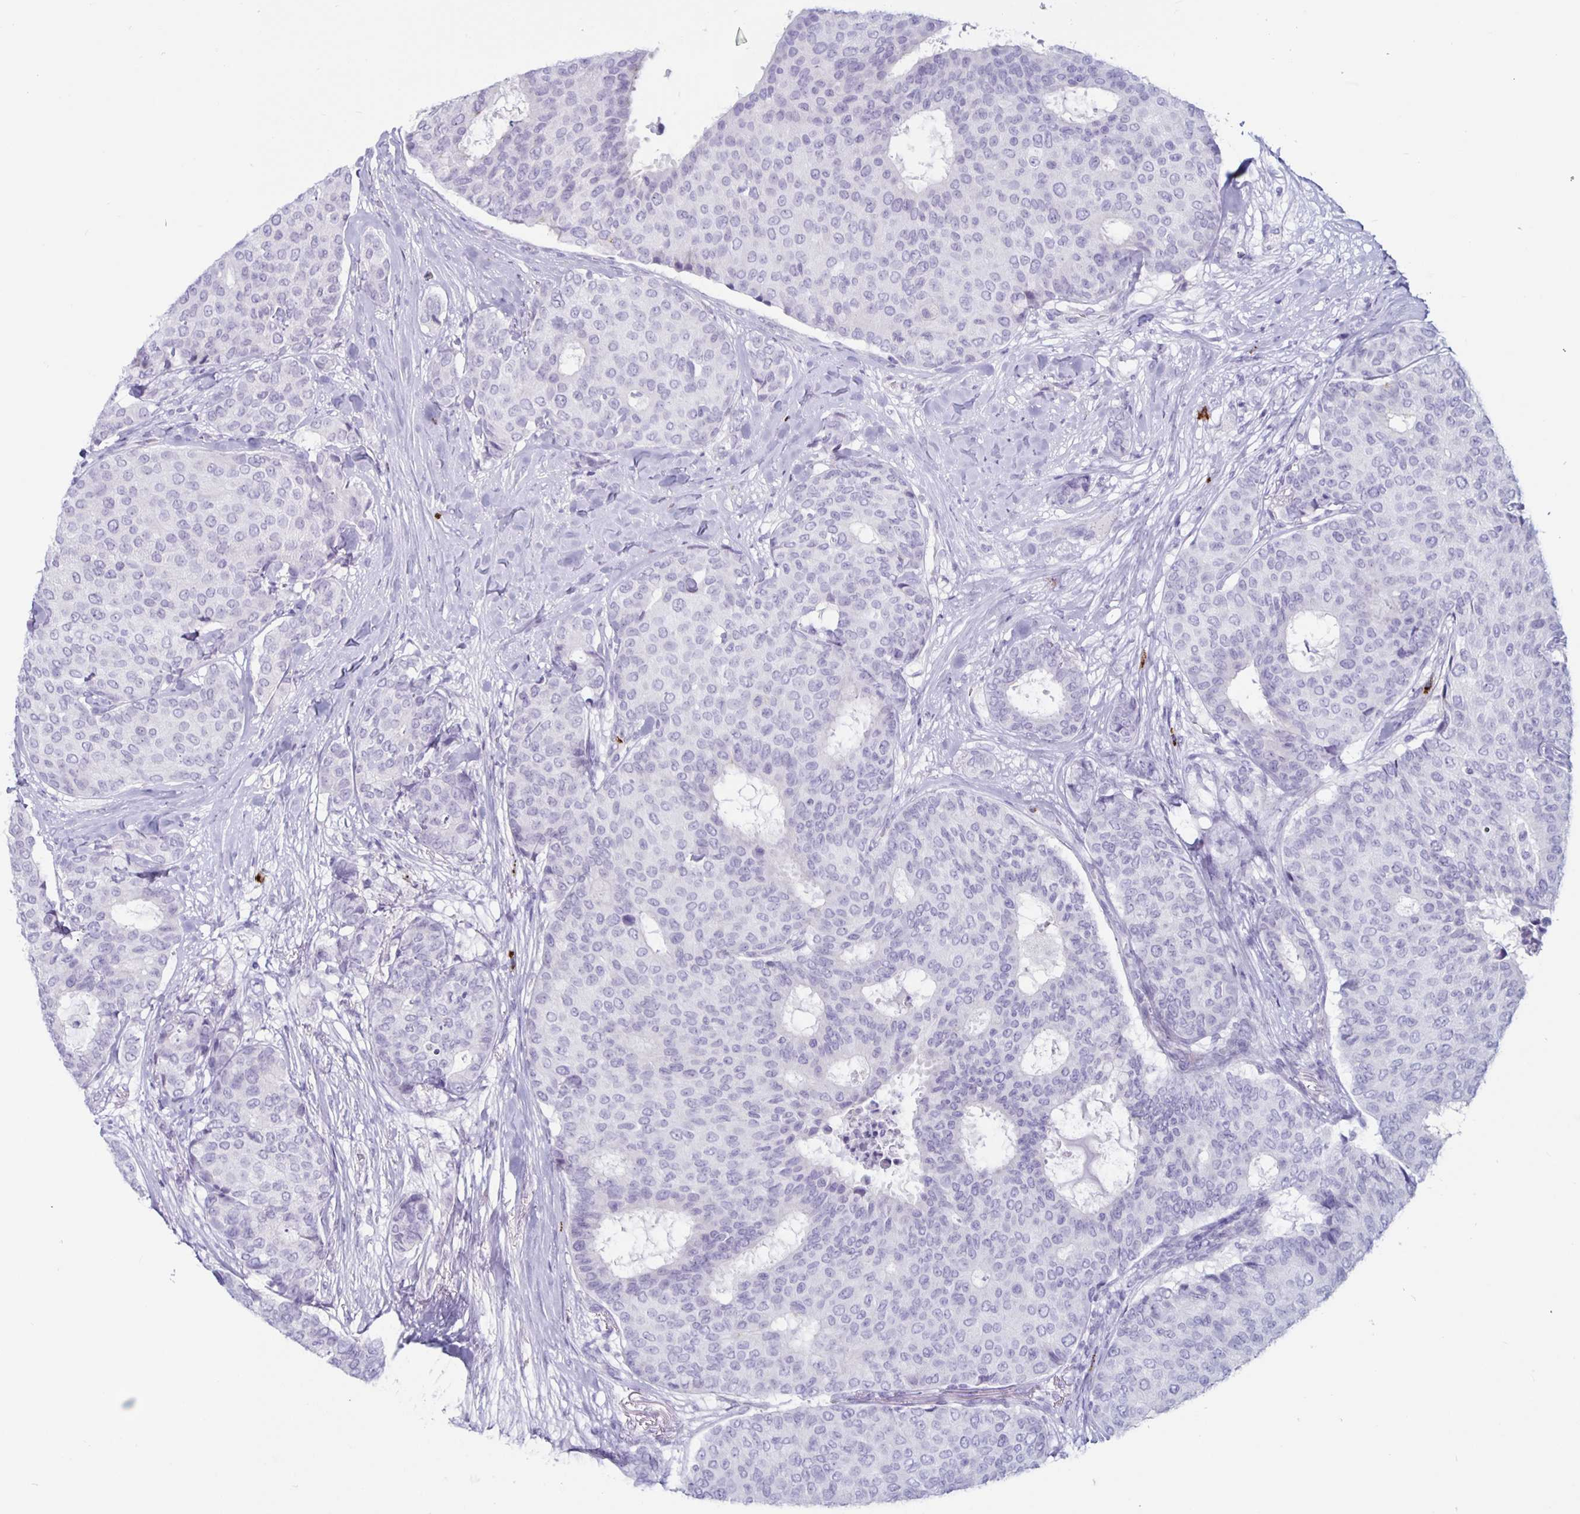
{"staining": {"intensity": "negative", "quantity": "none", "location": "none"}, "tissue": "breast cancer", "cell_type": "Tumor cells", "image_type": "cancer", "snomed": [{"axis": "morphology", "description": "Duct carcinoma"}, {"axis": "topography", "description": "Breast"}], "caption": "A photomicrograph of breast cancer (invasive ductal carcinoma) stained for a protein demonstrates no brown staining in tumor cells.", "gene": "GZMK", "patient": {"sex": "female", "age": 75}}